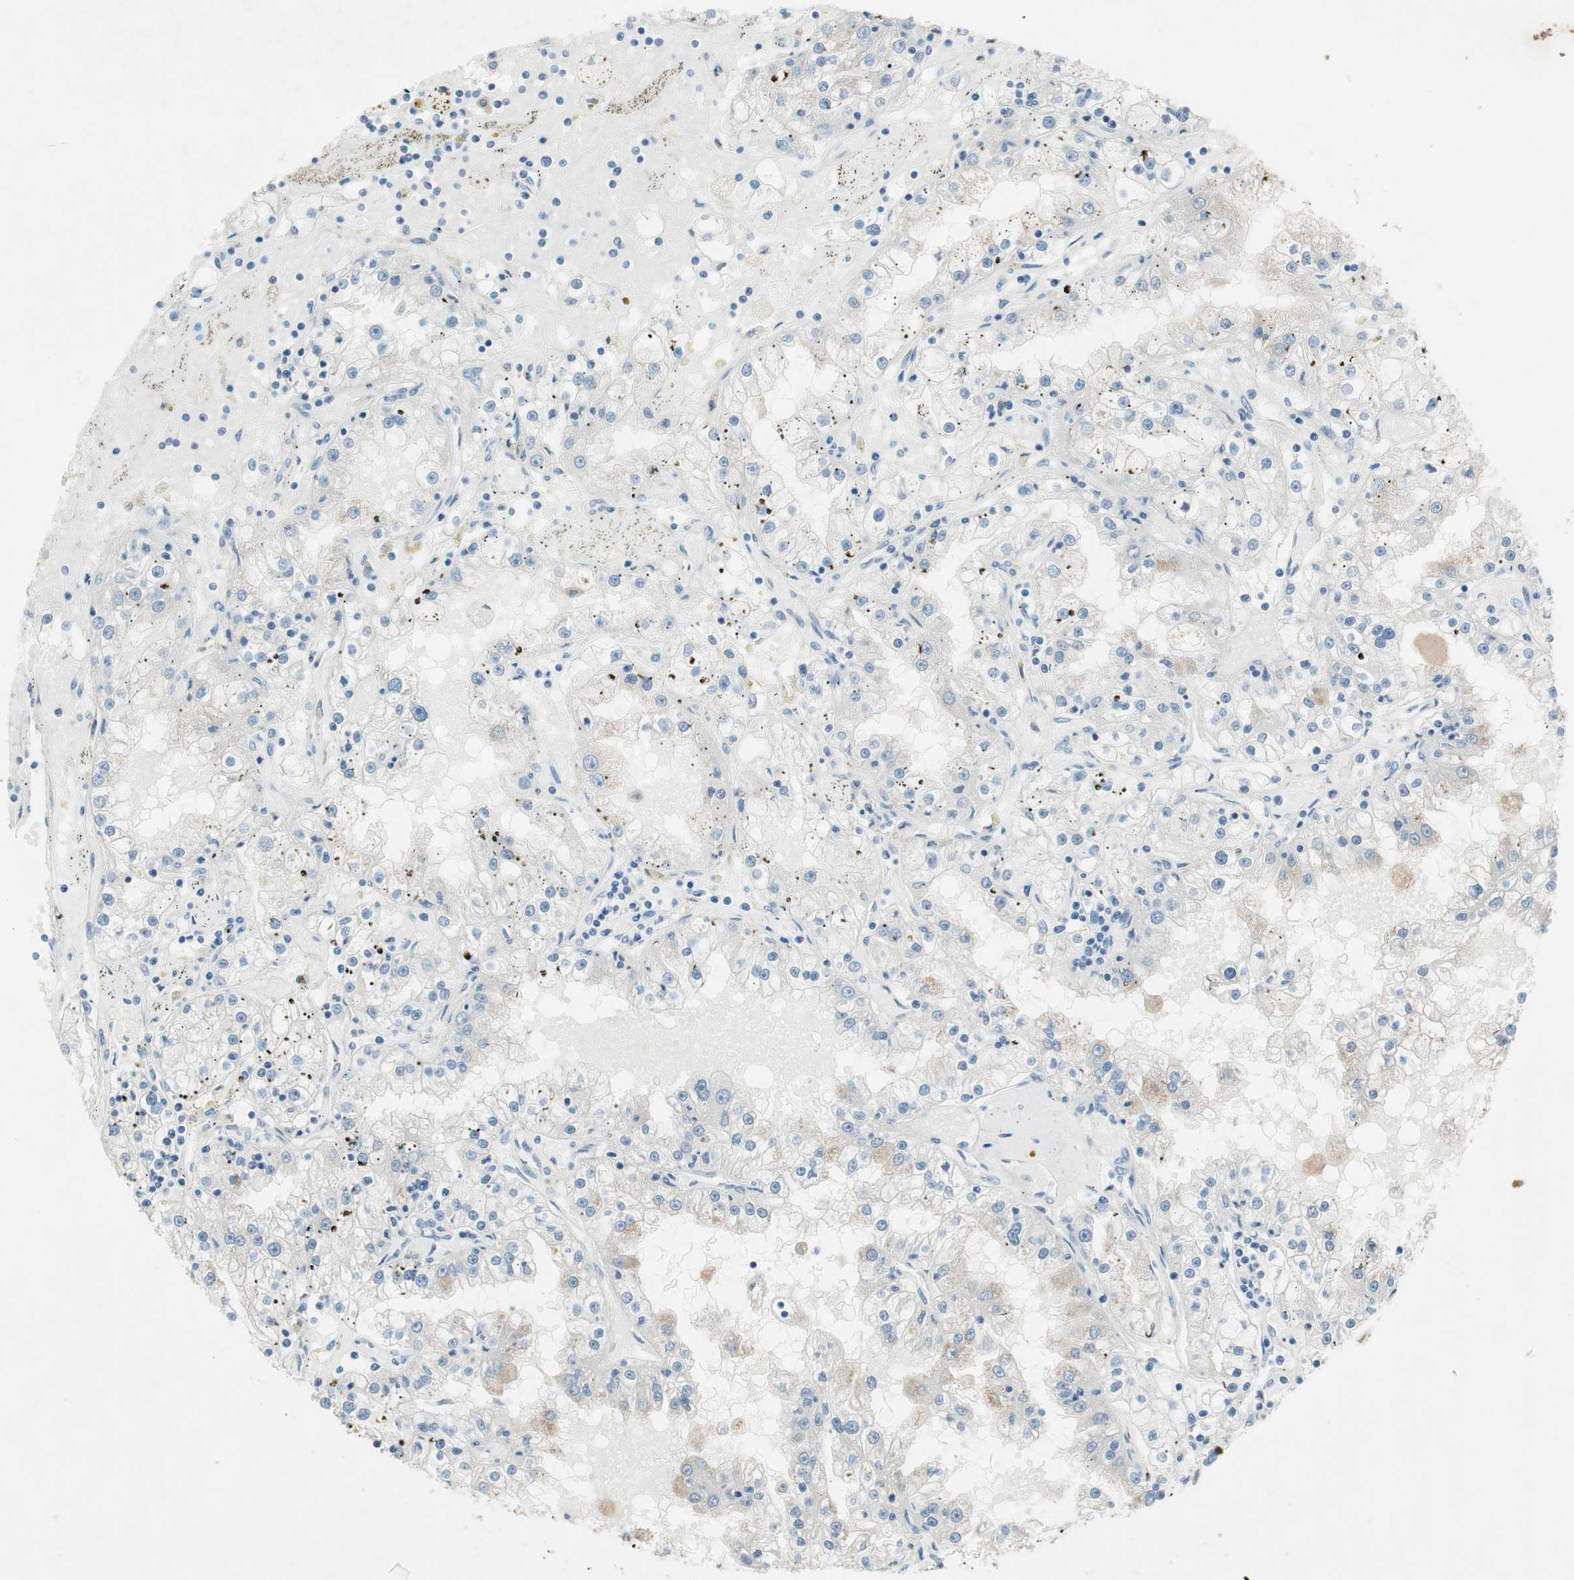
{"staining": {"intensity": "negative", "quantity": "none", "location": "none"}, "tissue": "renal cancer", "cell_type": "Tumor cells", "image_type": "cancer", "snomed": [{"axis": "morphology", "description": "Adenocarcinoma, NOS"}, {"axis": "topography", "description": "Kidney"}], "caption": "DAB immunohistochemical staining of human adenocarcinoma (renal) exhibits no significant staining in tumor cells.", "gene": "PRRG4", "patient": {"sex": "male", "age": 56}}